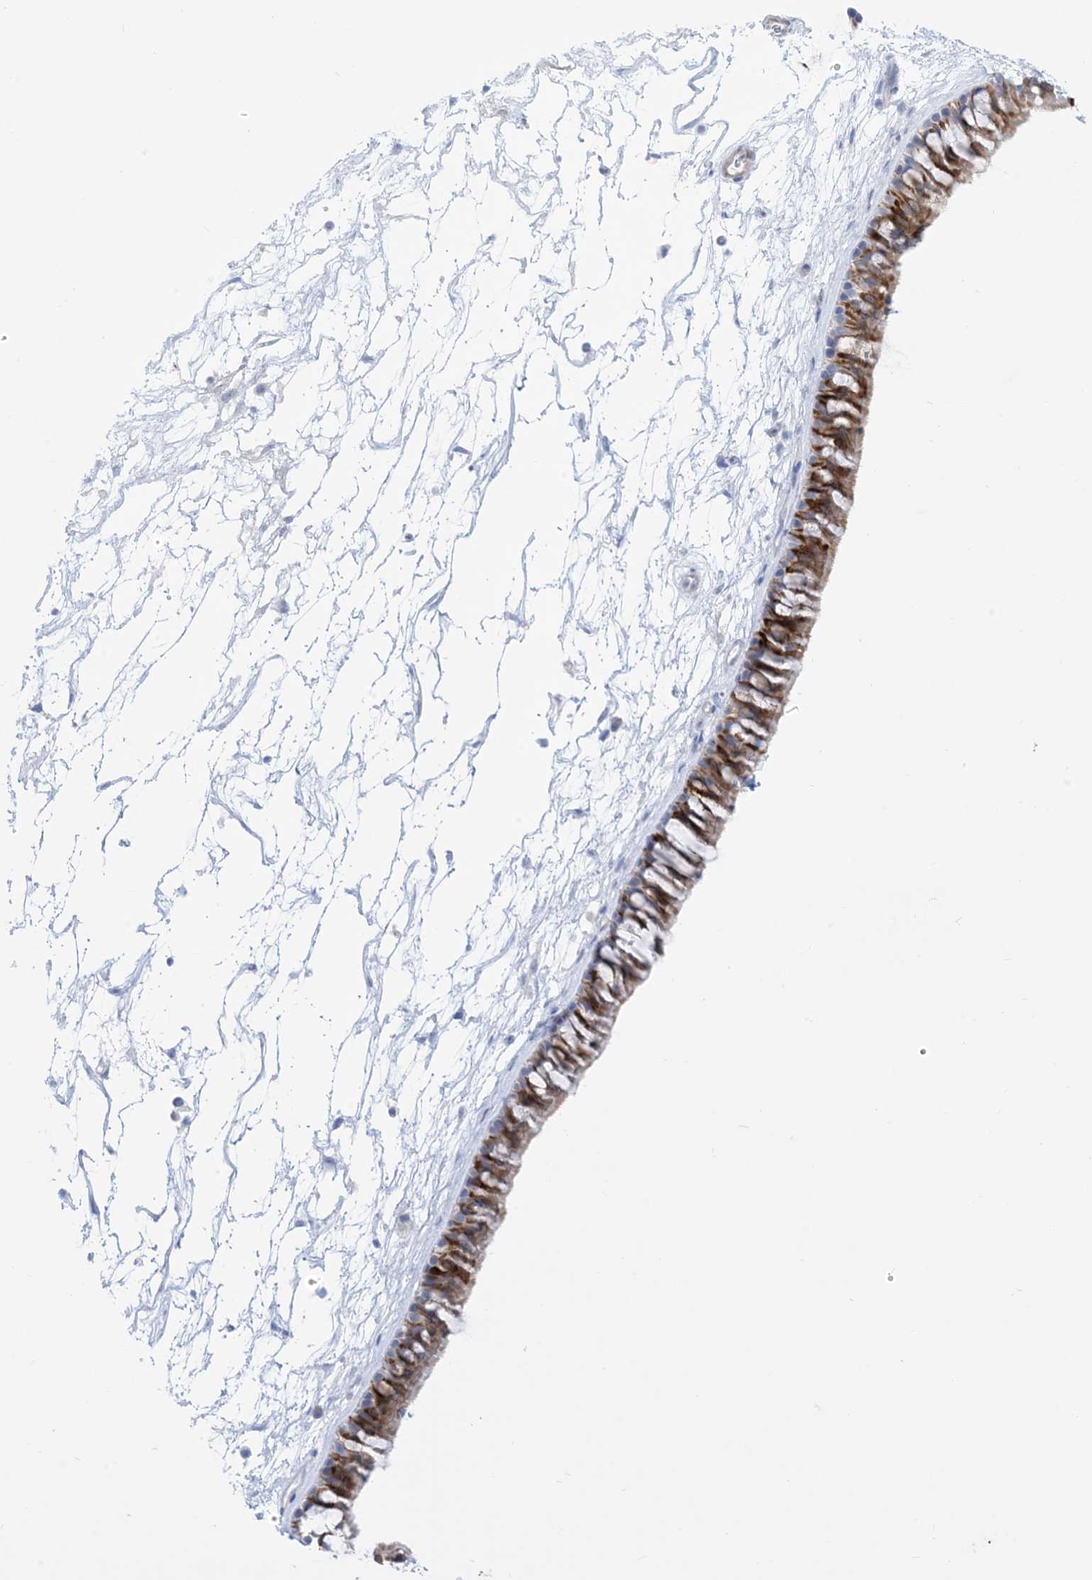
{"staining": {"intensity": "strong", "quantity": "25%-75%", "location": "cytoplasmic/membranous"}, "tissue": "nasopharynx", "cell_type": "Respiratory epithelial cells", "image_type": "normal", "snomed": [{"axis": "morphology", "description": "Normal tissue, NOS"}, {"axis": "topography", "description": "Nasopharynx"}], "caption": "Nasopharynx stained with a brown dye displays strong cytoplasmic/membranous positive expression in approximately 25%-75% of respiratory epithelial cells.", "gene": "MARS2", "patient": {"sex": "male", "age": 64}}